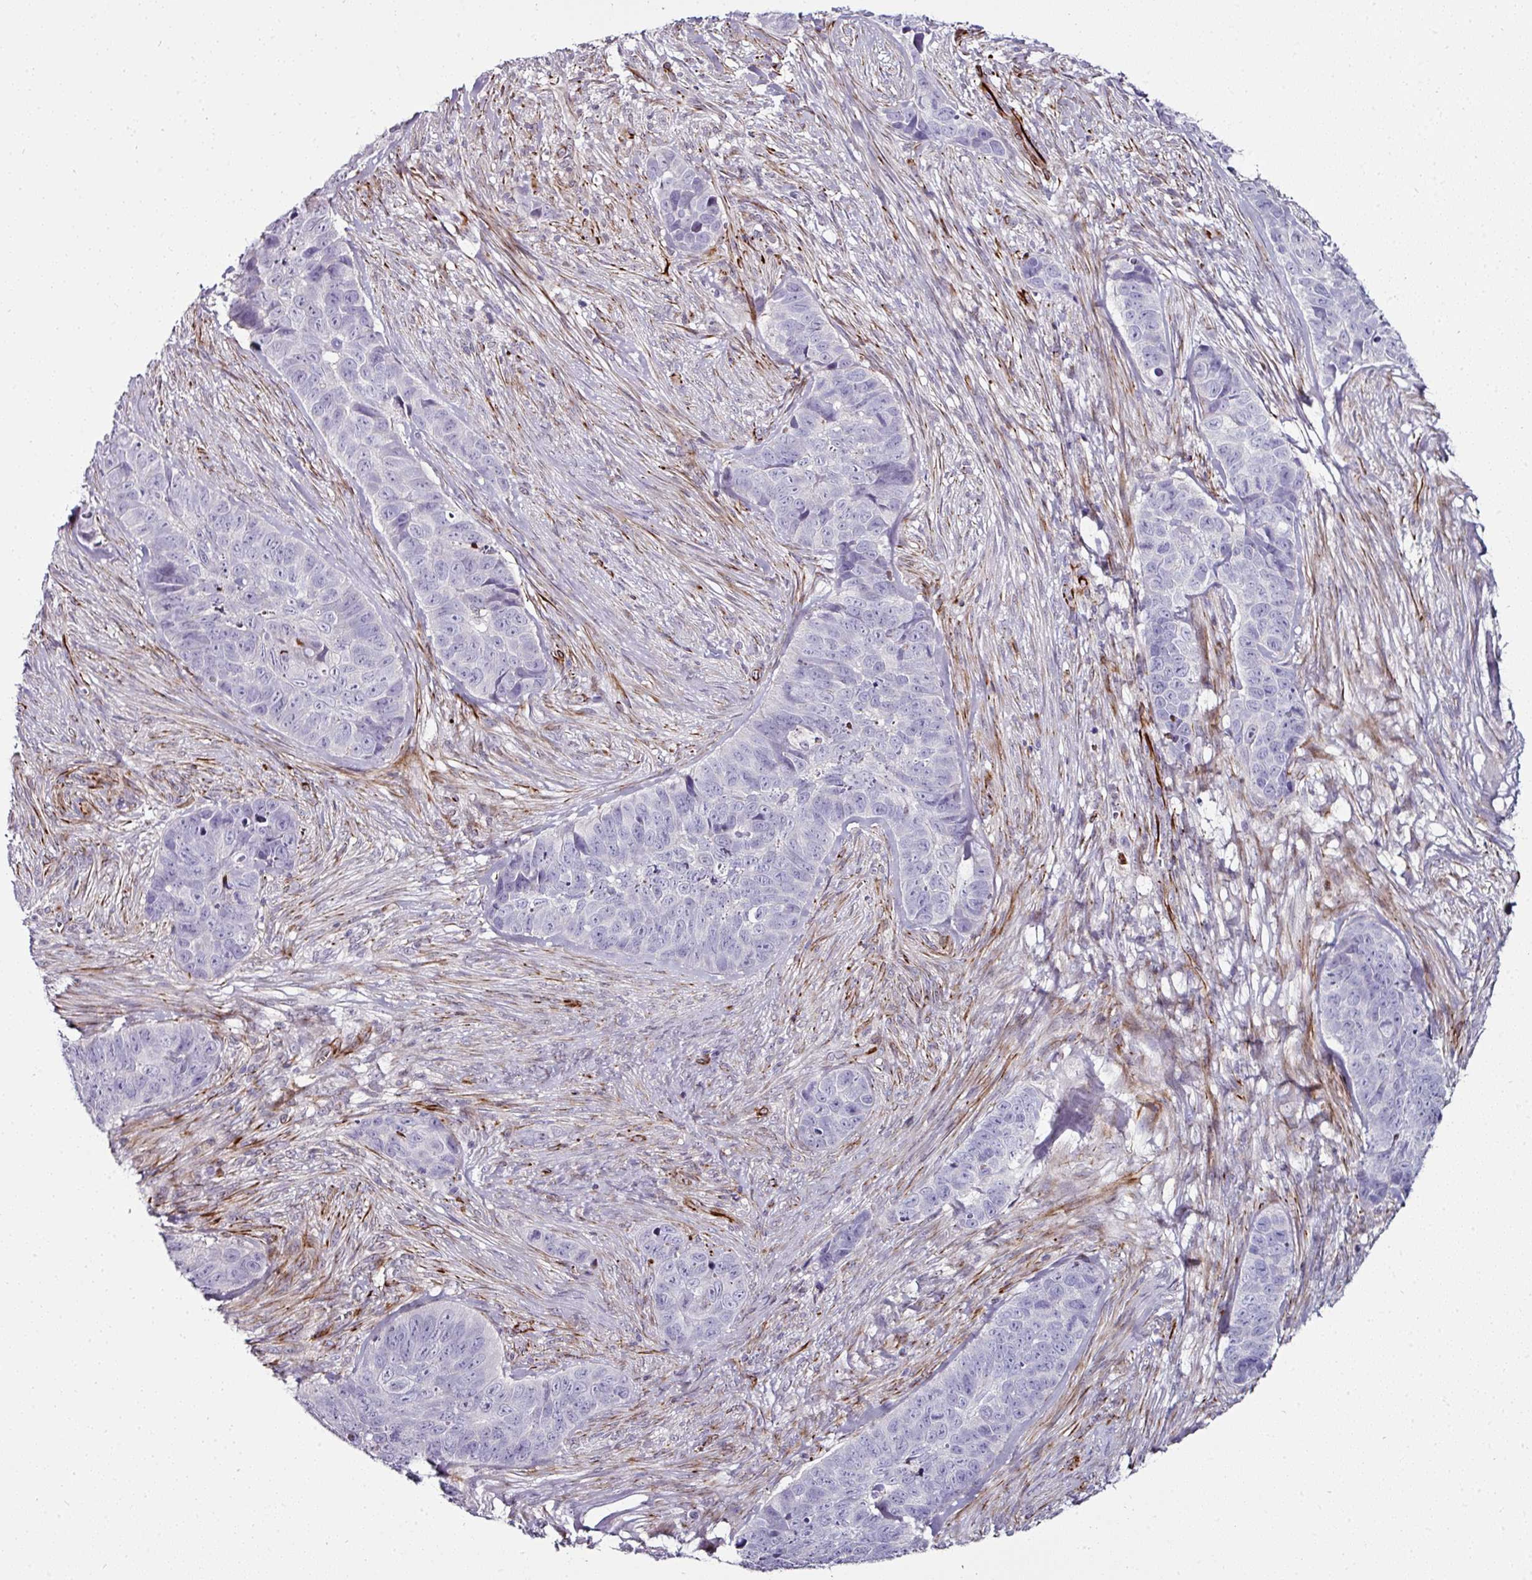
{"staining": {"intensity": "negative", "quantity": "none", "location": "none"}, "tissue": "skin cancer", "cell_type": "Tumor cells", "image_type": "cancer", "snomed": [{"axis": "morphology", "description": "Basal cell carcinoma"}, {"axis": "topography", "description": "Skin"}], "caption": "High power microscopy micrograph of an immunohistochemistry (IHC) histopathology image of skin cancer, revealing no significant positivity in tumor cells. (Stains: DAB immunohistochemistry (IHC) with hematoxylin counter stain, Microscopy: brightfield microscopy at high magnification).", "gene": "TMPRSS9", "patient": {"sex": "female", "age": 82}}